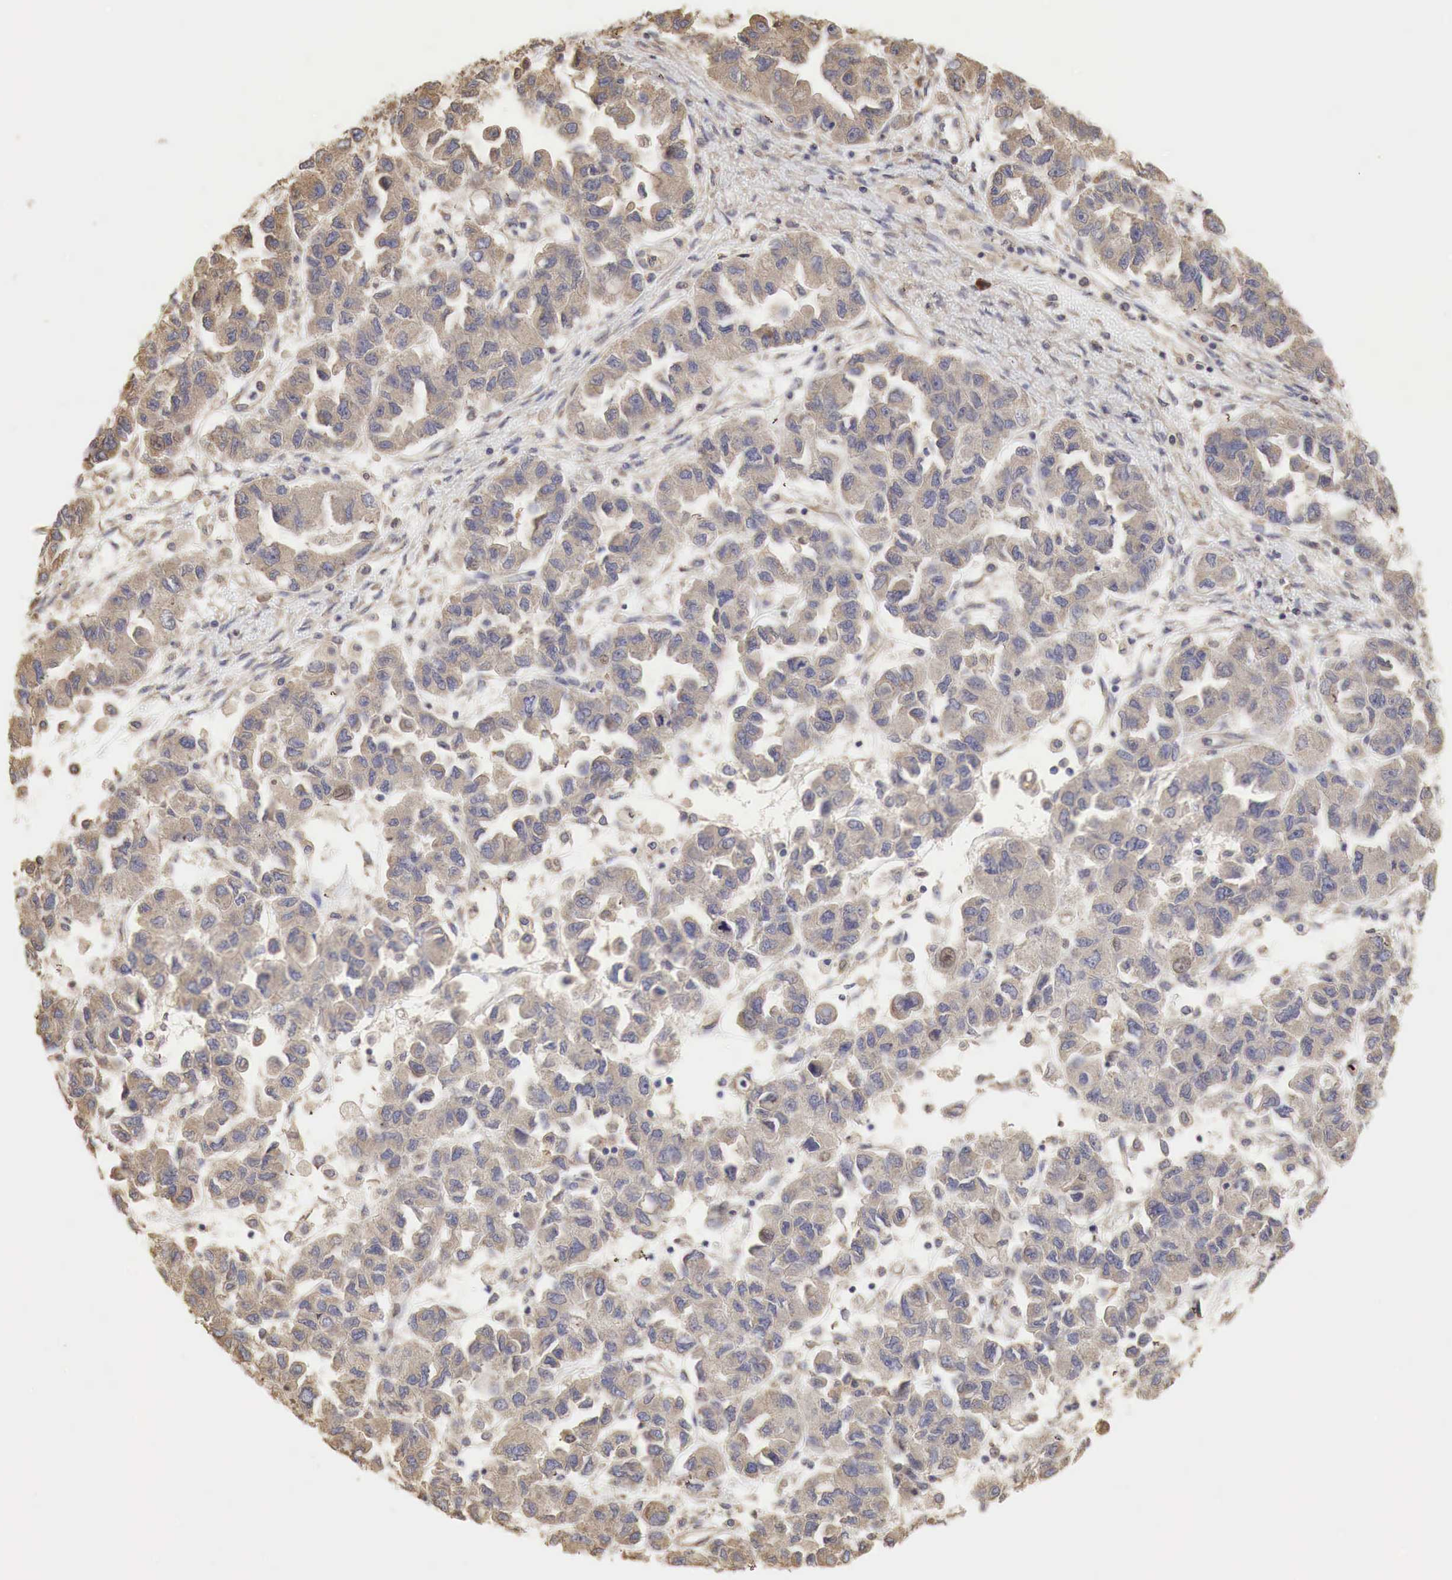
{"staining": {"intensity": "weak", "quantity": ">75%", "location": "cytoplasmic/membranous"}, "tissue": "ovarian cancer", "cell_type": "Tumor cells", "image_type": "cancer", "snomed": [{"axis": "morphology", "description": "Cystadenocarcinoma, serous, NOS"}, {"axis": "topography", "description": "Ovary"}], "caption": "The photomicrograph exhibits staining of ovarian cancer, revealing weak cytoplasmic/membranous protein staining (brown color) within tumor cells. Nuclei are stained in blue.", "gene": "PABPC5", "patient": {"sex": "female", "age": 84}}